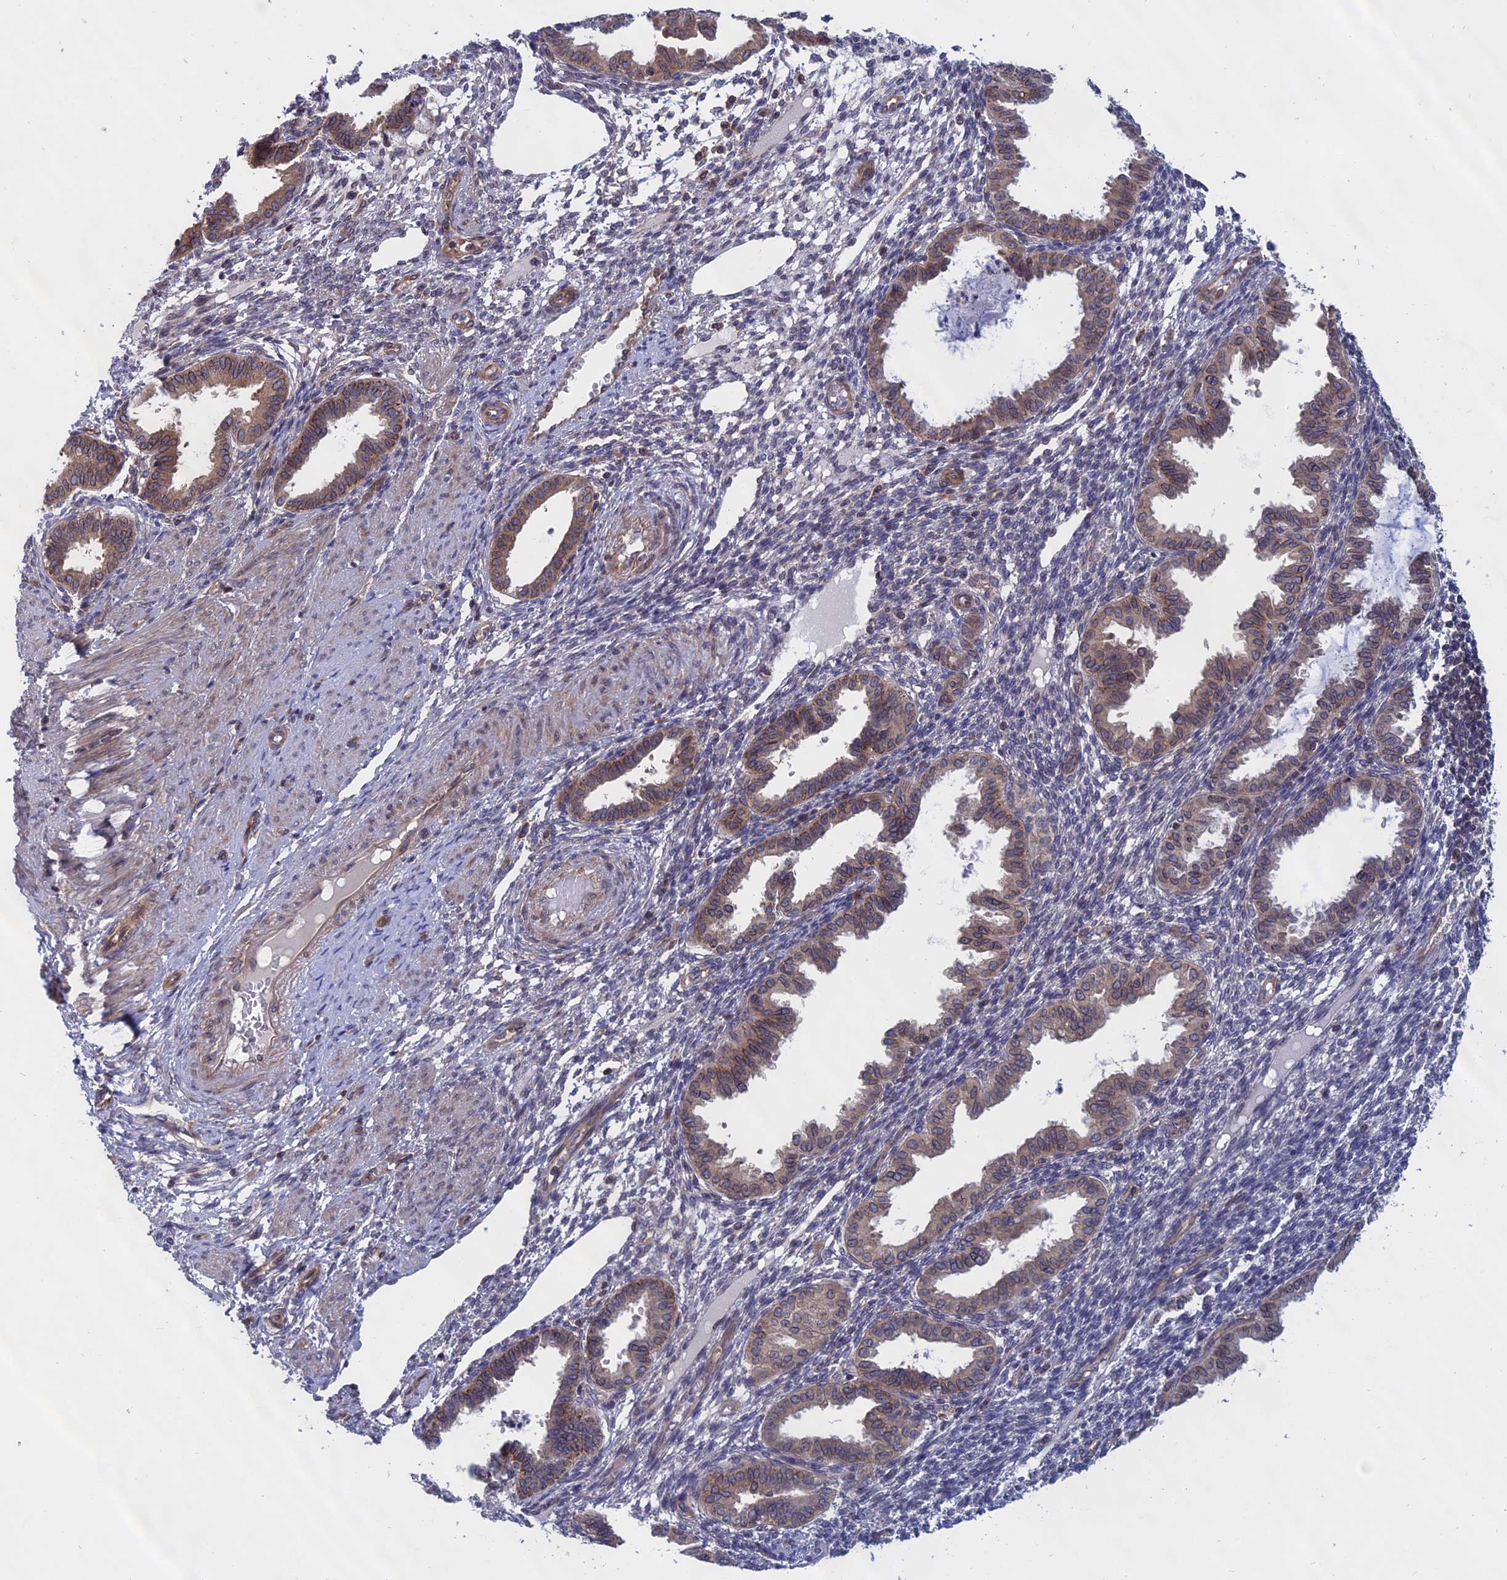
{"staining": {"intensity": "weak", "quantity": "25%-75%", "location": "cytoplasmic/membranous"}, "tissue": "endometrium", "cell_type": "Cells in endometrial stroma", "image_type": "normal", "snomed": [{"axis": "morphology", "description": "Normal tissue, NOS"}, {"axis": "topography", "description": "Endometrium"}], "caption": "Endometrium stained with DAB immunohistochemistry reveals low levels of weak cytoplasmic/membranous positivity in approximately 25%-75% of cells in endometrial stroma.", "gene": "NAA10", "patient": {"sex": "female", "age": 33}}